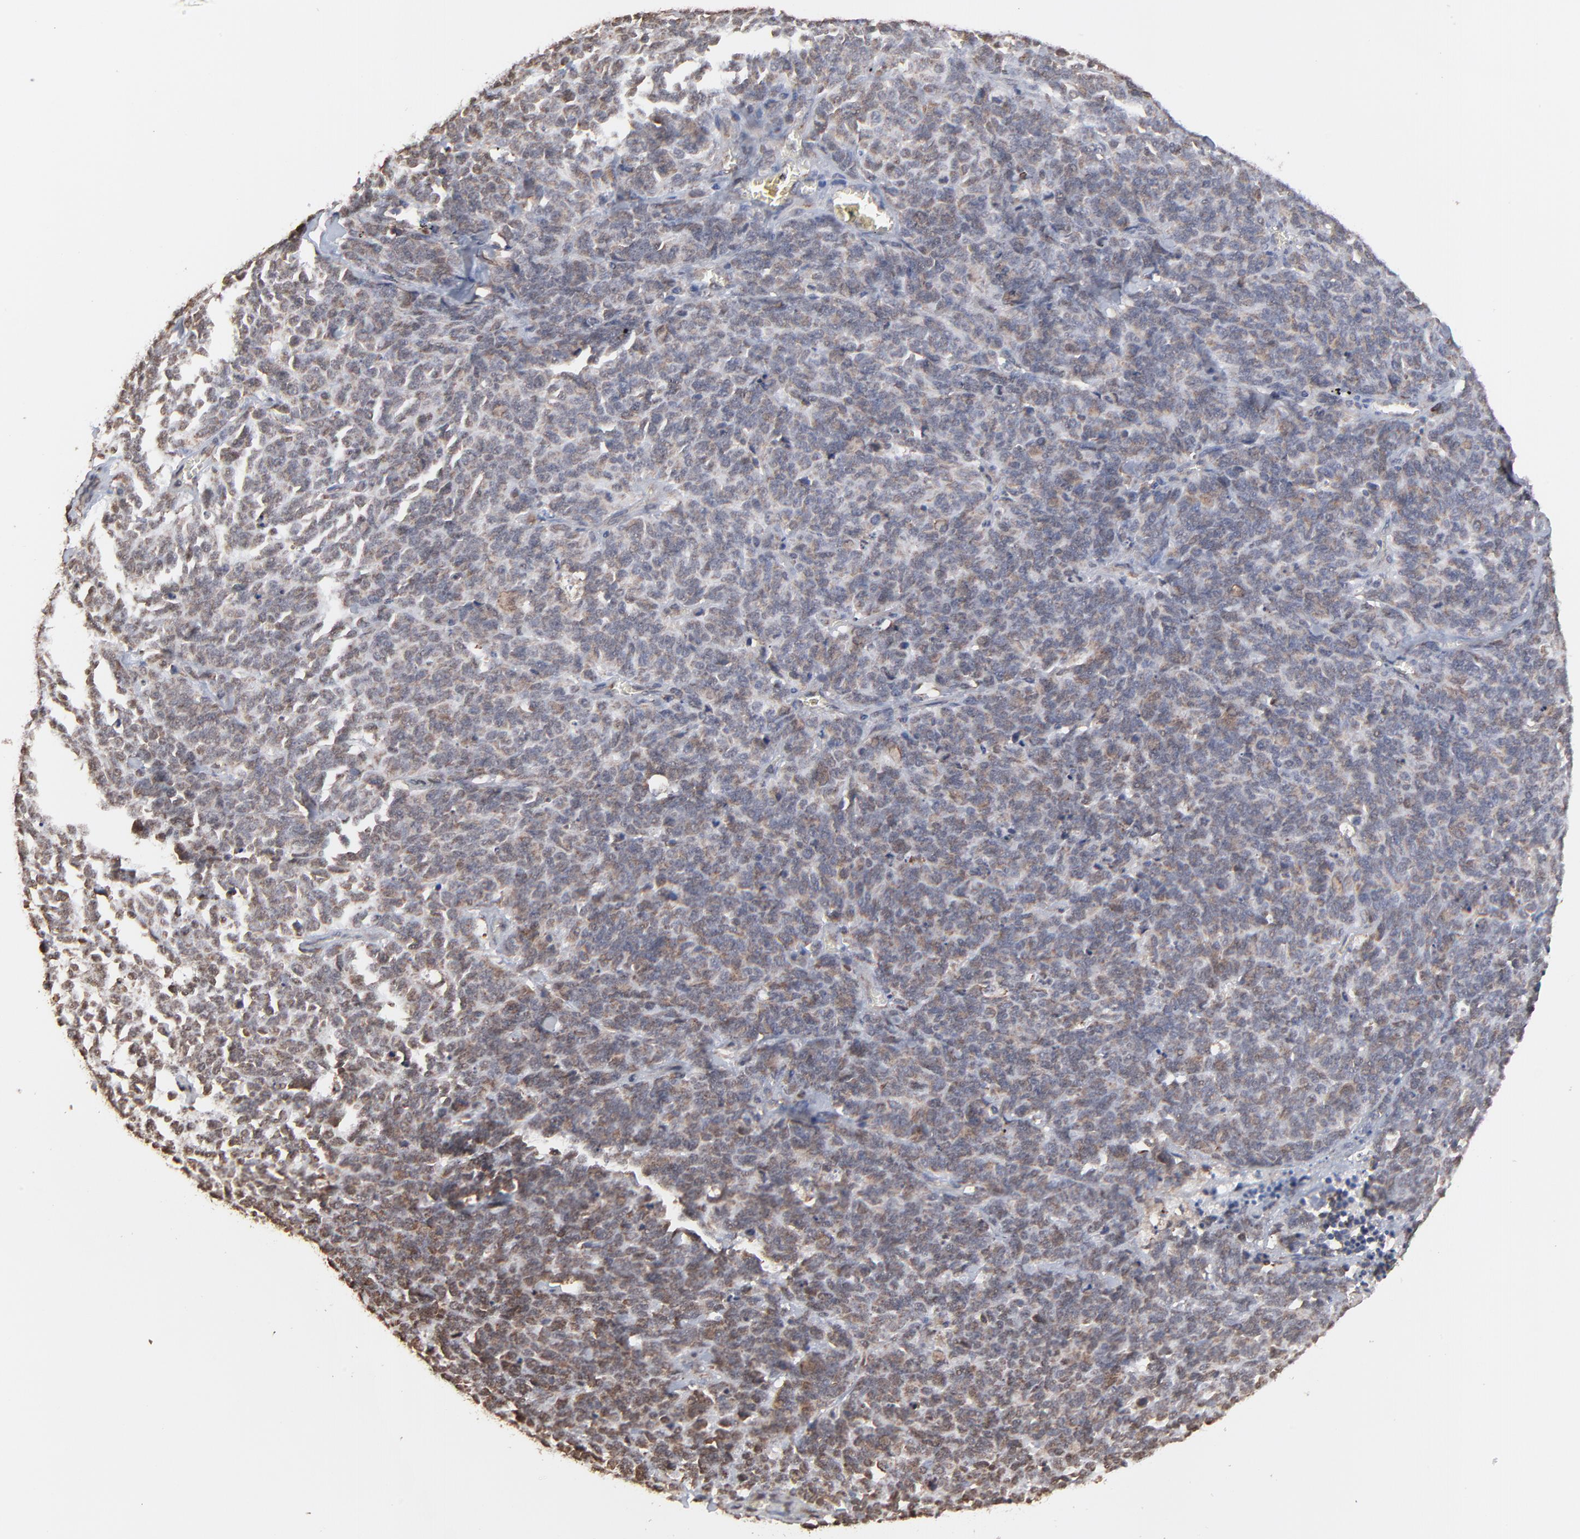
{"staining": {"intensity": "weak", "quantity": "25%-75%", "location": "cytoplasmic/membranous"}, "tissue": "lung cancer", "cell_type": "Tumor cells", "image_type": "cancer", "snomed": [{"axis": "morphology", "description": "Neoplasm, malignant, NOS"}, {"axis": "topography", "description": "Lung"}], "caption": "This is an image of immunohistochemistry (IHC) staining of lung cancer (malignant neoplasm), which shows weak staining in the cytoplasmic/membranous of tumor cells.", "gene": "CHM", "patient": {"sex": "female", "age": 58}}